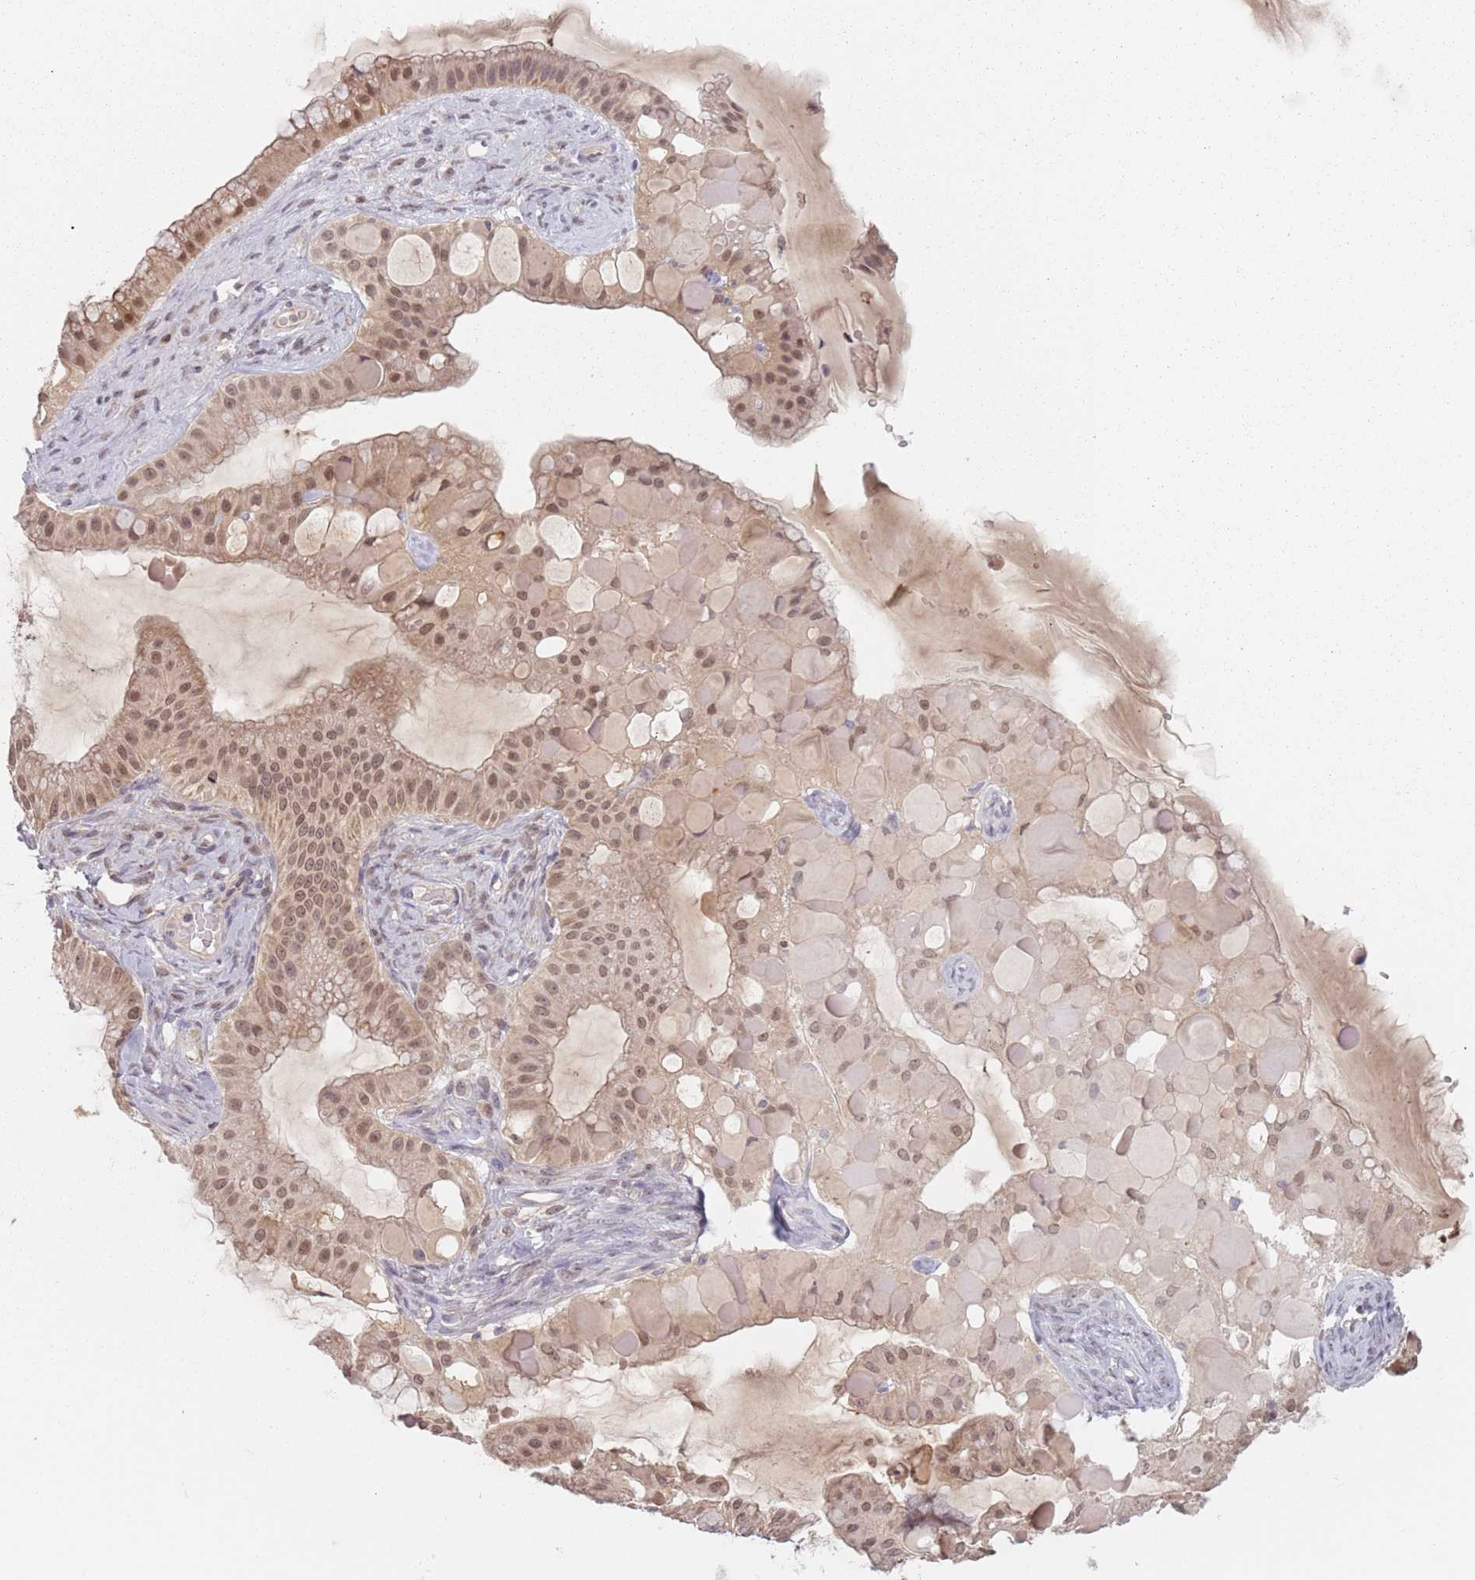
{"staining": {"intensity": "moderate", "quantity": ">75%", "location": "cytoplasmic/membranous,nuclear"}, "tissue": "ovarian cancer", "cell_type": "Tumor cells", "image_type": "cancer", "snomed": [{"axis": "morphology", "description": "Cystadenocarcinoma, mucinous, NOS"}, {"axis": "topography", "description": "Ovary"}], "caption": "IHC staining of ovarian cancer (mucinous cystadenocarcinoma), which shows medium levels of moderate cytoplasmic/membranous and nuclear expression in about >75% of tumor cells indicating moderate cytoplasmic/membranous and nuclear protein positivity. The staining was performed using DAB (3,3'-diaminobenzidine) (brown) for protein detection and nuclei were counterstained in hematoxylin (blue).", "gene": "NAXE", "patient": {"sex": "female", "age": 61}}